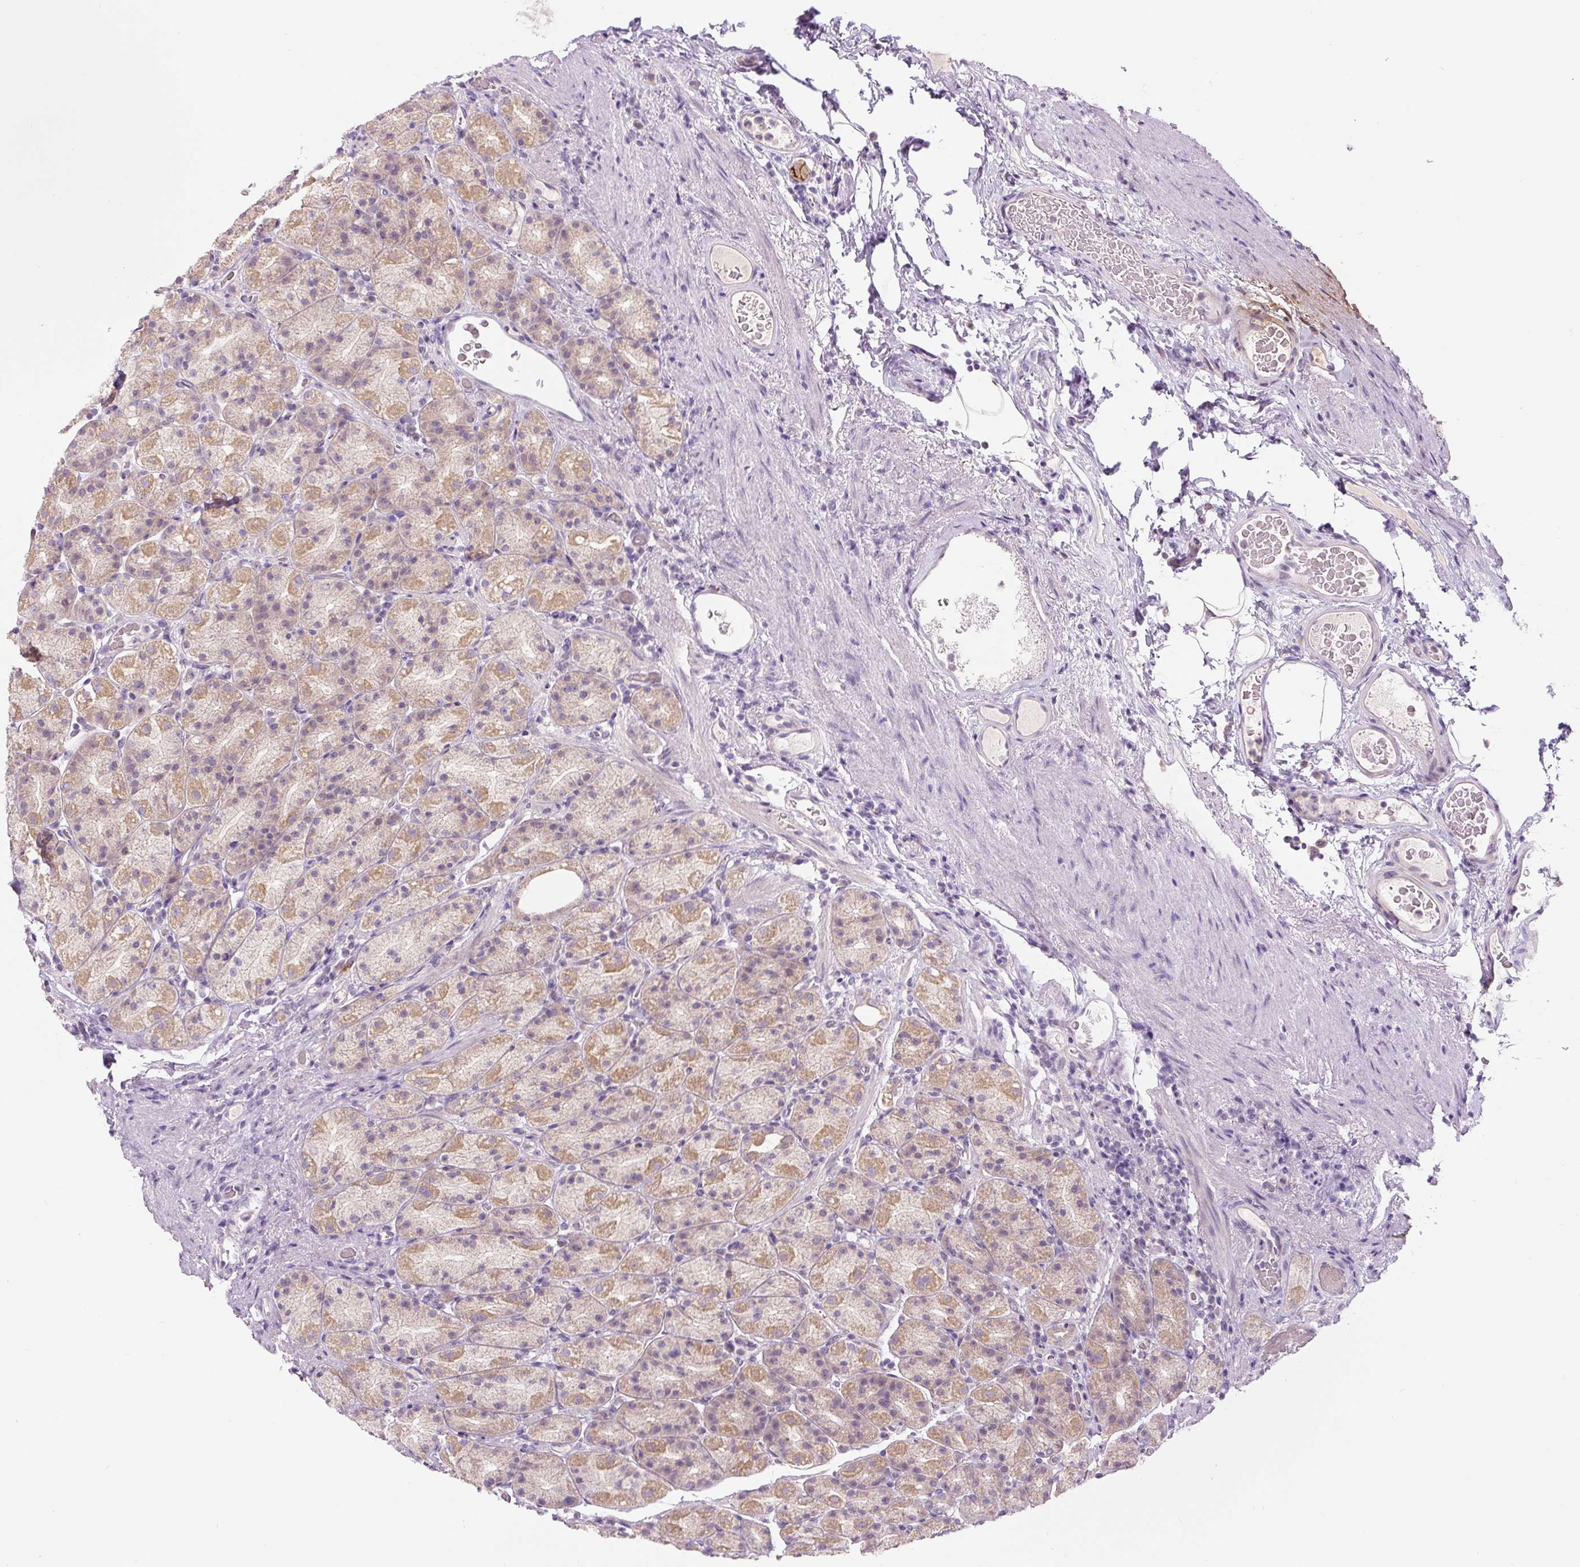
{"staining": {"intensity": "moderate", "quantity": "25%-75%", "location": "cytoplasmic/membranous"}, "tissue": "stomach", "cell_type": "Glandular cells", "image_type": "normal", "snomed": [{"axis": "morphology", "description": "Normal tissue, NOS"}, {"axis": "topography", "description": "Stomach, upper"}, {"axis": "topography", "description": "Stomach"}], "caption": "Immunohistochemical staining of benign stomach shows moderate cytoplasmic/membranous protein positivity in approximately 25%-75% of glandular cells. The staining was performed using DAB (3,3'-diaminobenzidine), with brown indicating positive protein expression. Nuclei are stained blue with hematoxylin.", "gene": "FABP7", "patient": {"sex": "male", "age": 68}}